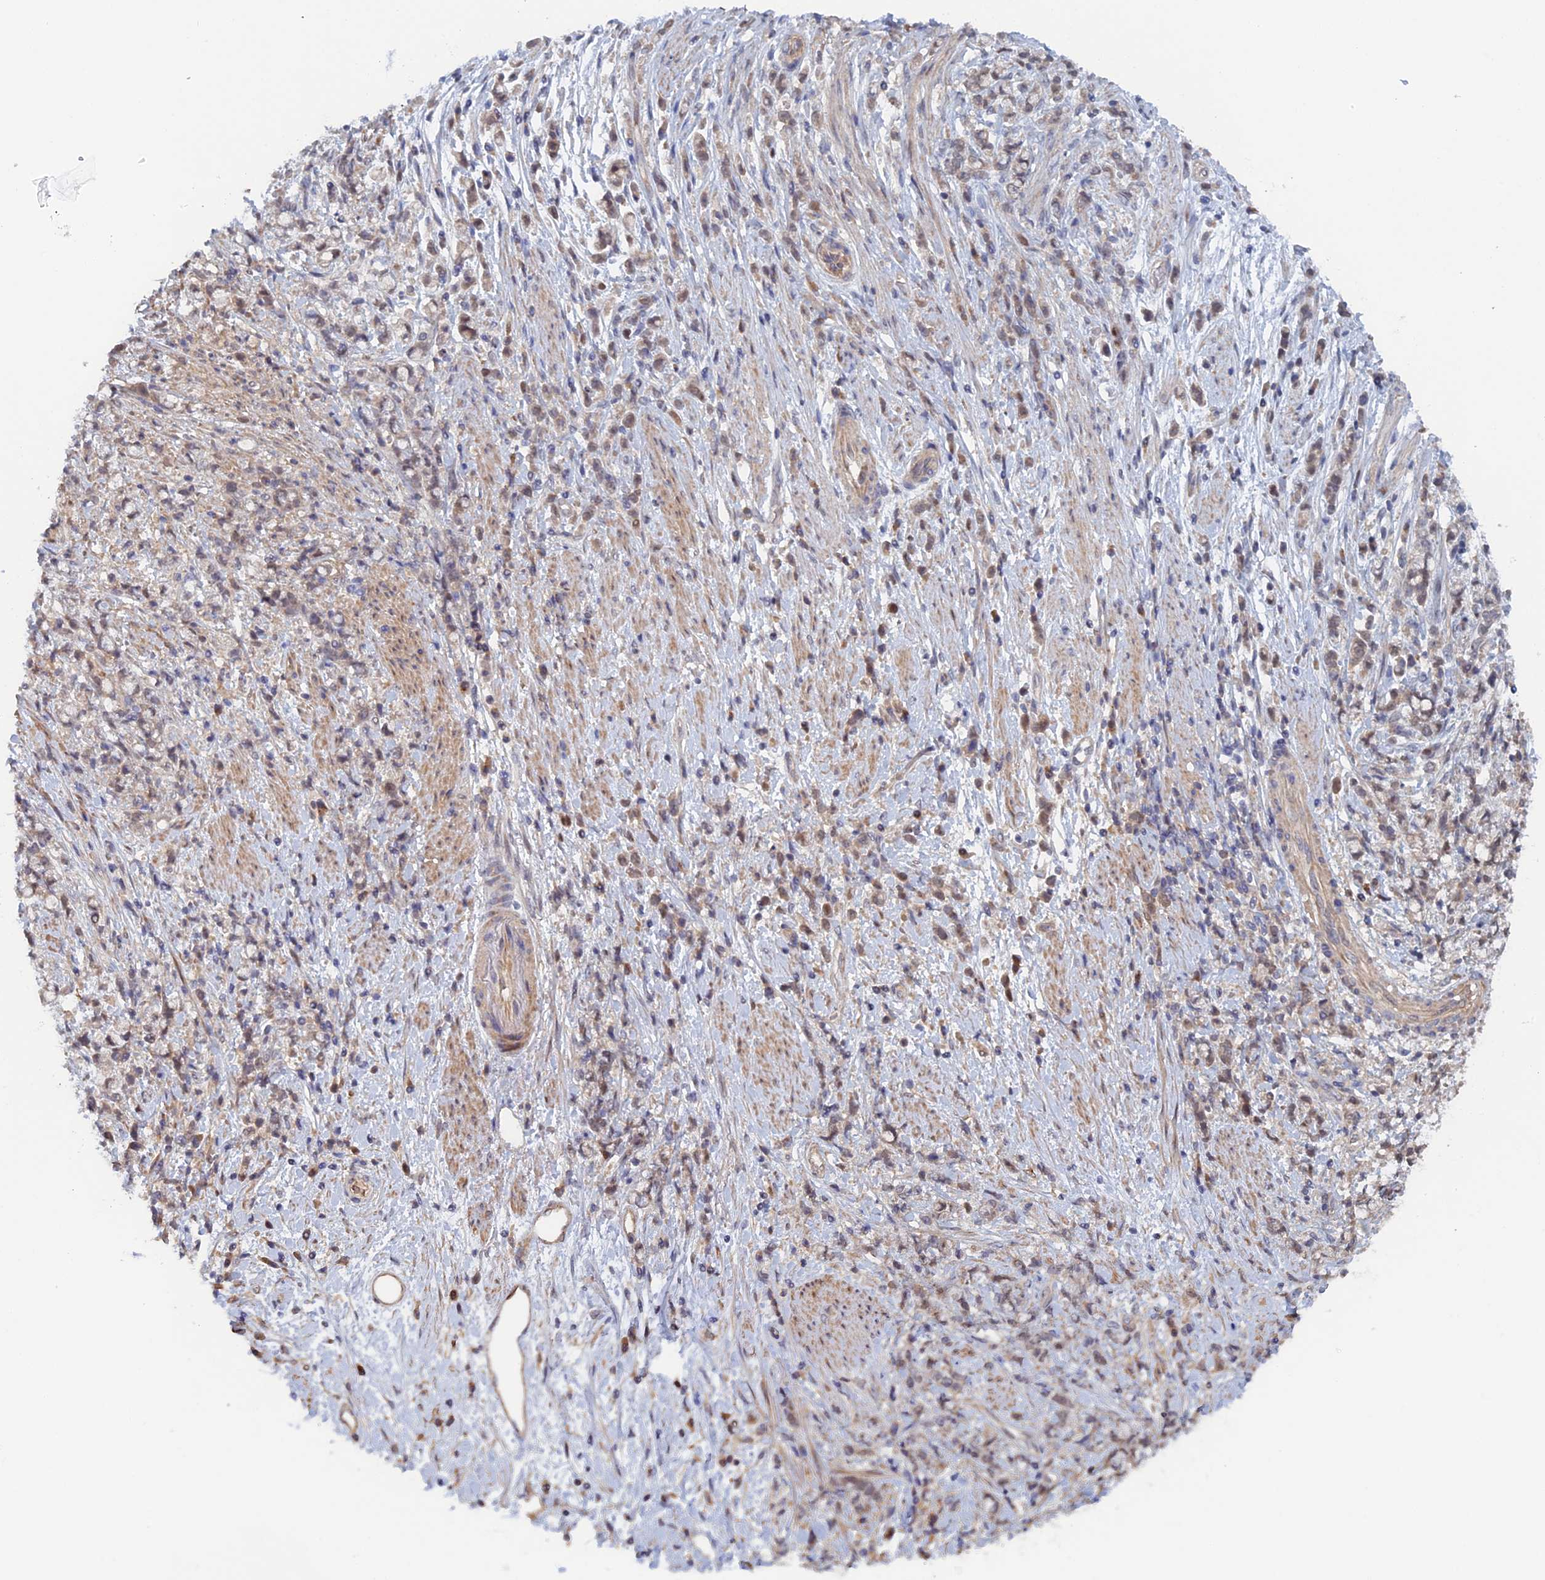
{"staining": {"intensity": "weak", "quantity": "25%-75%", "location": "cytoplasmic/membranous,nuclear"}, "tissue": "stomach cancer", "cell_type": "Tumor cells", "image_type": "cancer", "snomed": [{"axis": "morphology", "description": "Adenocarcinoma, NOS"}, {"axis": "topography", "description": "Stomach"}], "caption": "Immunohistochemical staining of stomach adenocarcinoma reveals low levels of weak cytoplasmic/membranous and nuclear positivity in about 25%-75% of tumor cells.", "gene": "ELOVL6", "patient": {"sex": "female", "age": 60}}